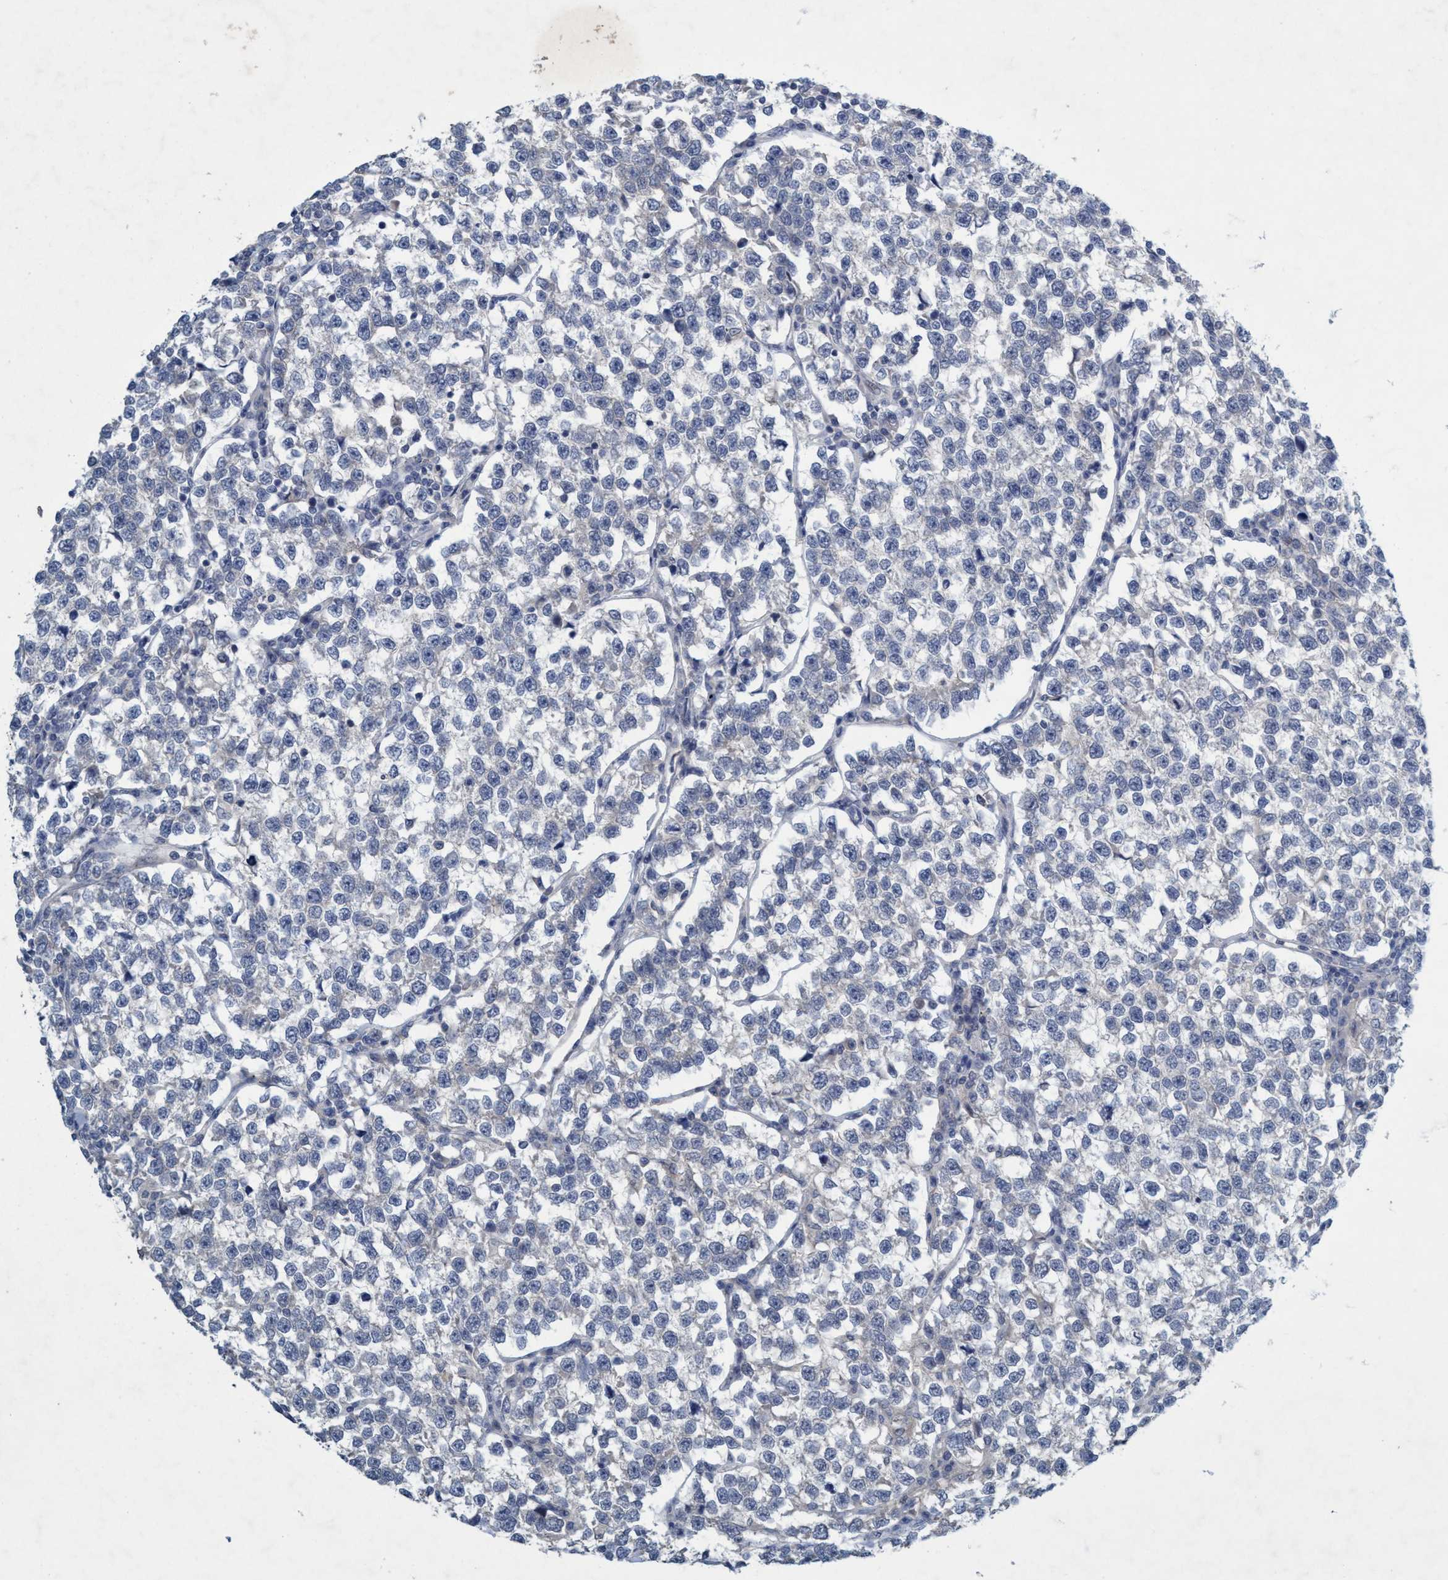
{"staining": {"intensity": "negative", "quantity": "none", "location": "none"}, "tissue": "testis cancer", "cell_type": "Tumor cells", "image_type": "cancer", "snomed": [{"axis": "morphology", "description": "Normal tissue, NOS"}, {"axis": "morphology", "description": "Seminoma, NOS"}, {"axis": "topography", "description": "Testis"}], "caption": "Tumor cells show no significant protein staining in seminoma (testis).", "gene": "RNF208", "patient": {"sex": "male", "age": 43}}